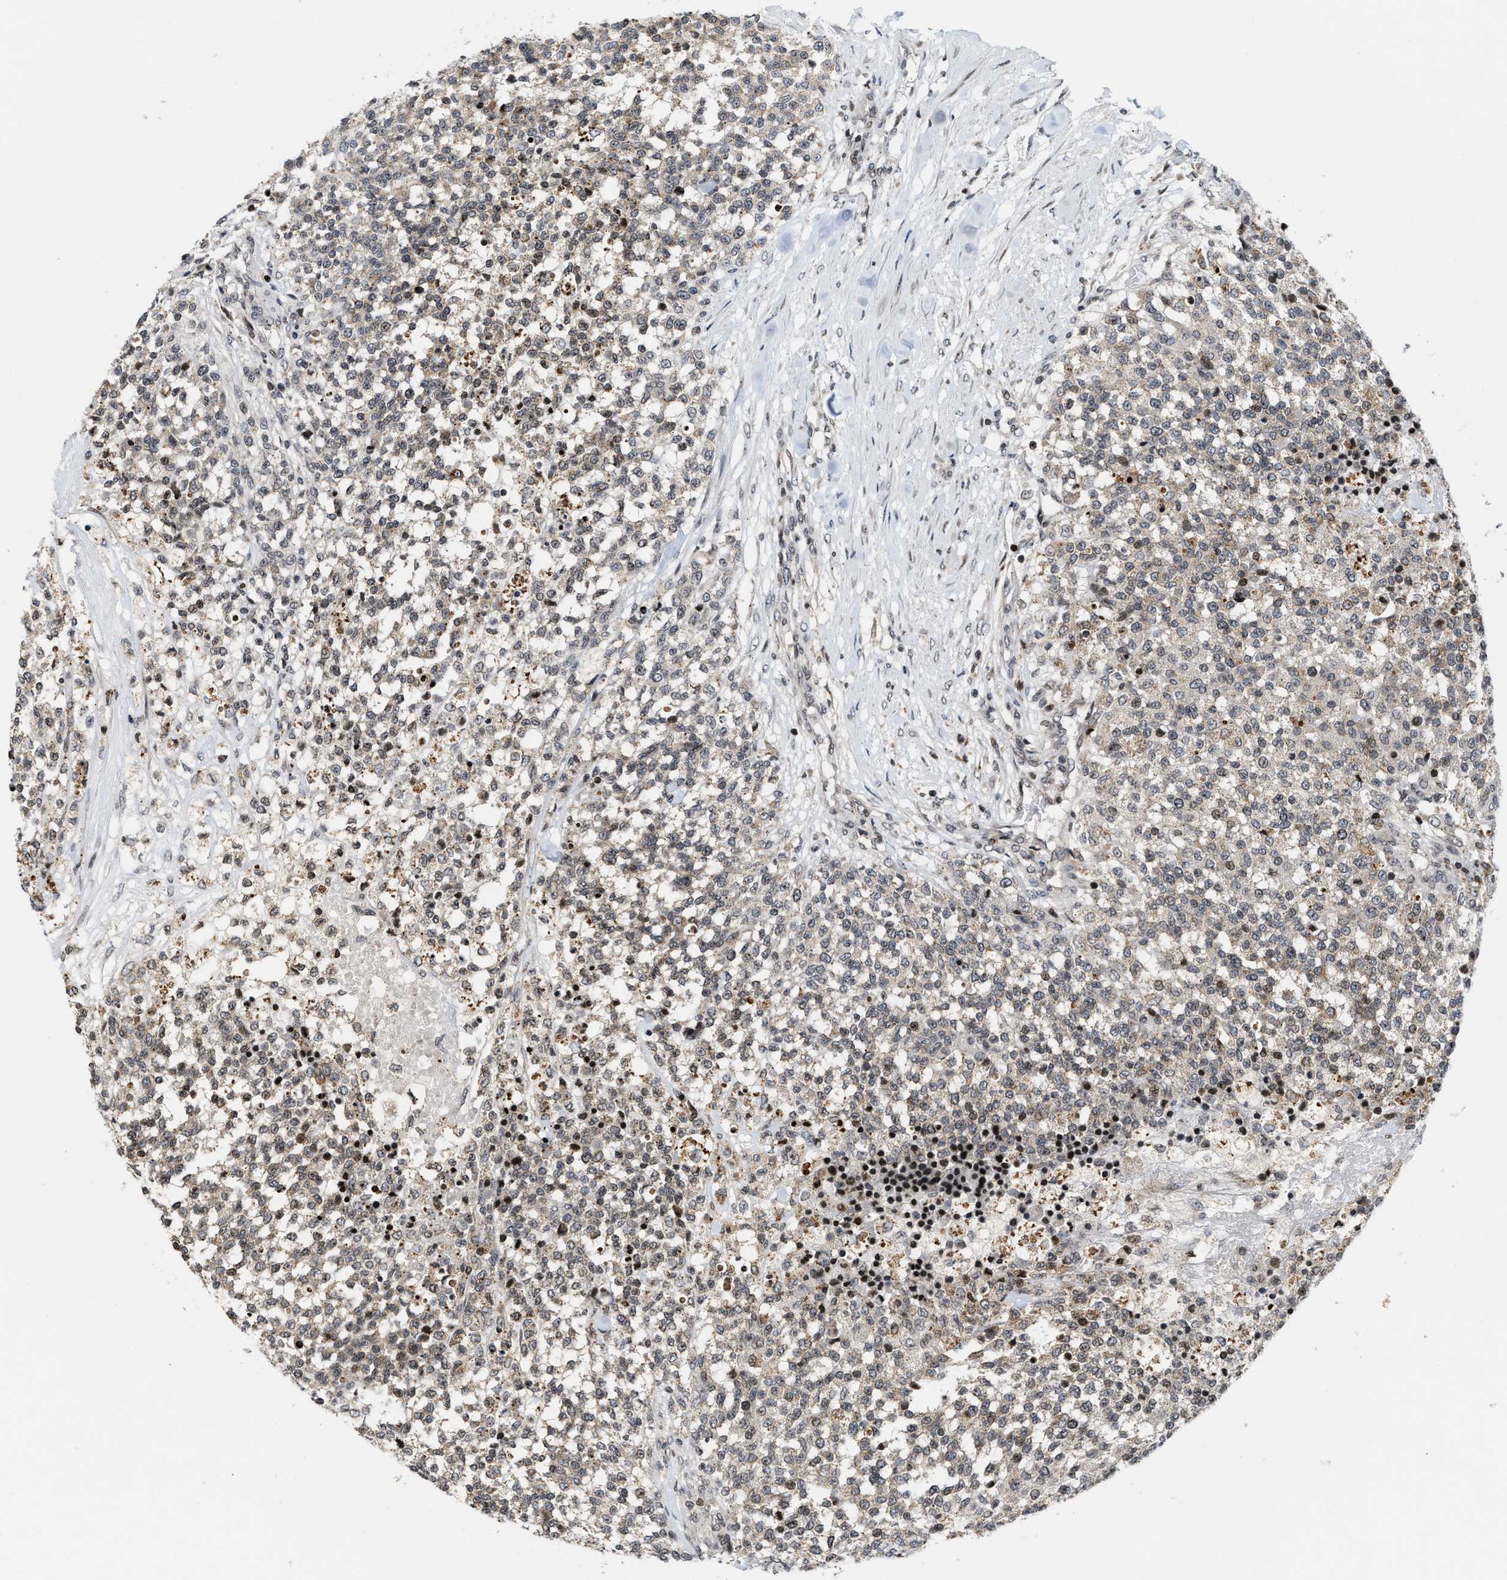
{"staining": {"intensity": "weak", "quantity": ">75%", "location": "cytoplasmic/membranous"}, "tissue": "testis cancer", "cell_type": "Tumor cells", "image_type": "cancer", "snomed": [{"axis": "morphology", "description": "Seminoma, NOS"}, {"axis": "topography", "description": "Testis"}], "caption": "Seminoma (testis) tissue shows weak cytoplasmic/membranous expression in approximately >75% of tumor cells", "gene": "PDZD2", "patient": {"sex": "male", "age": 59}}